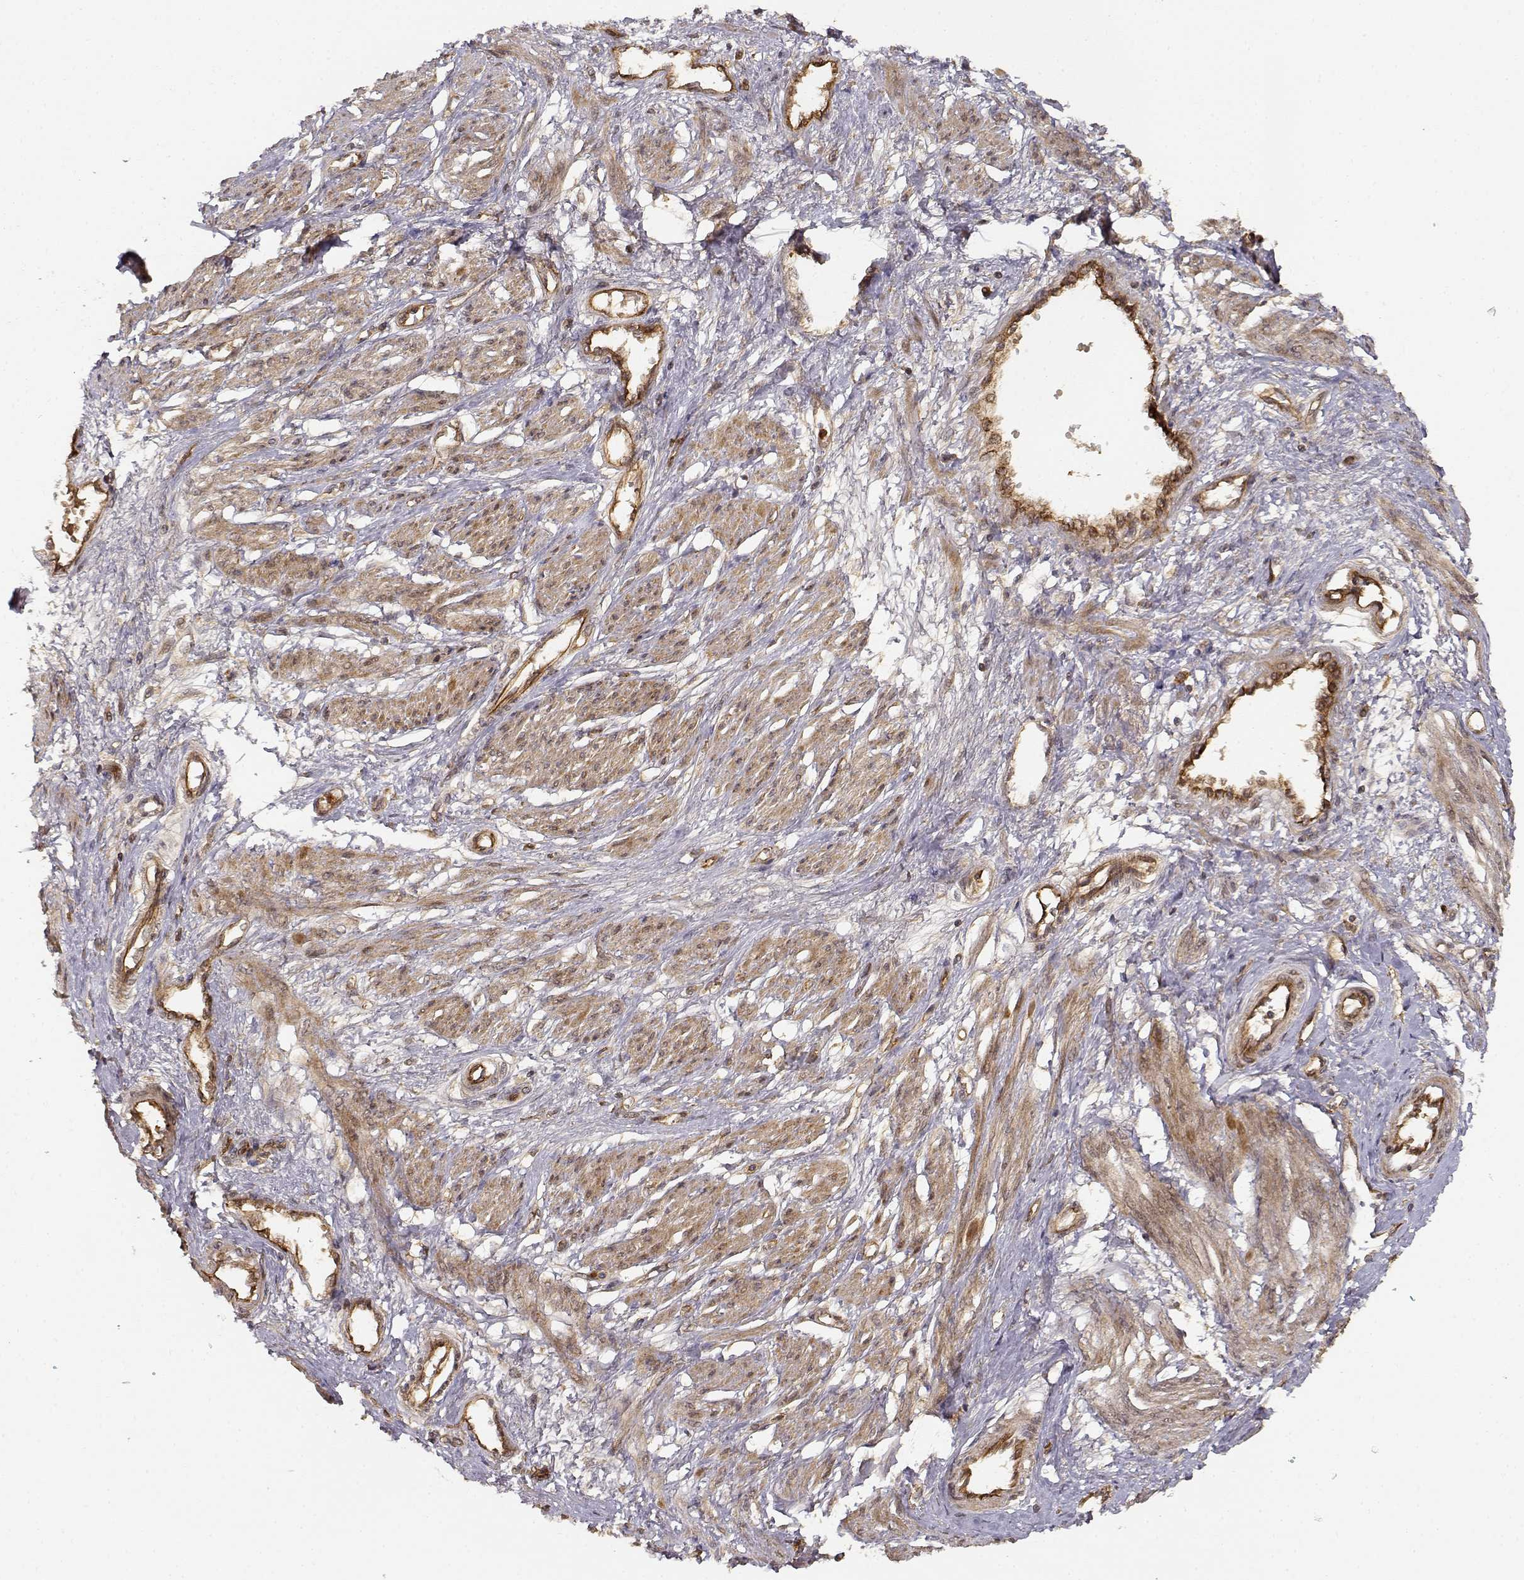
{"staining": {"intensity": "moderate", "quantity": ">75%", "location": "cytoplasmic/membranous"}, "tissue": "smooth muscle", "cell_type": "Smooth muscle cells", "image_type": "normal", "snomed": [{"axis": "morphology", "description": "Normal tissue, NOS"}, {"axis": "topography", "description": "Smooth muscle"}, {"axis": "topography", "description": "Uterus"}], "caption": "Smooth muscle cells exhibit medium levels of moderate cytoplasmic/membranous staining in approximately >75% of cells in unremarkable human smooth muscle. (IHC, brightfield microscopy, high magnification).", "gene": "CDK5RAP2", "patient": {"sex": "female", "age": 39}}